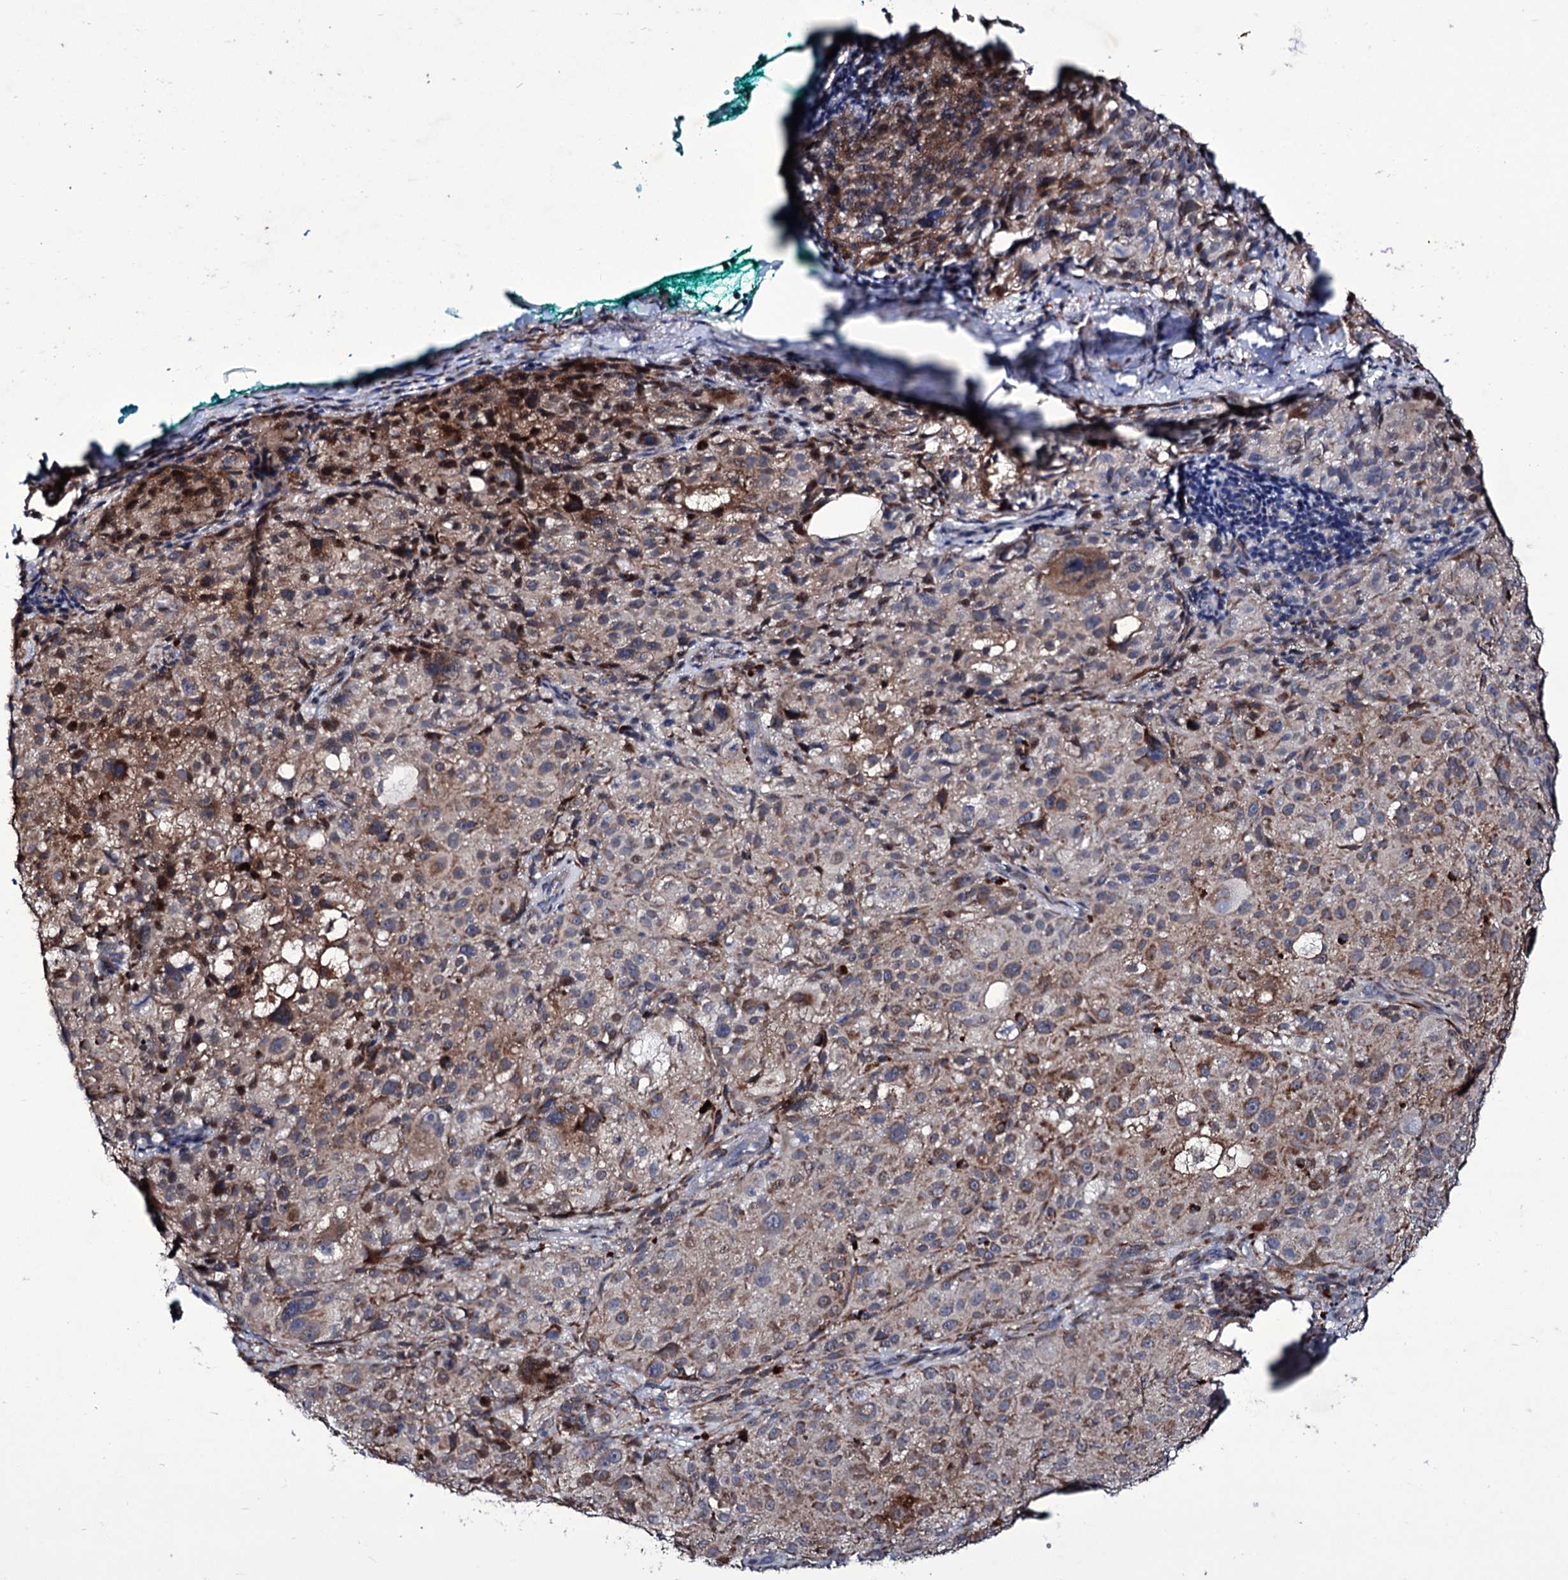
{"staining": {"intensity": "moderate", "quantity": "25%-75%", "location": "cytoplasmic/membranous"}, "tissue": "melanoma", "cell_type": "Tumor cells", "image_type": "cancer", "snomed": [{"axis": "morphology", "description": "Necrosis, NOS"}, {"axis": "morphology", "description": "Malignant melanoma, NOS"}, {"axis": "topography", "description": "Skin"}], "caption": "Human melanoma stained with a protein marker reveals moderate staining in tumor cells.", "gene": "TUBGCP5", "patient": {"sex": "female", "age": 87}}